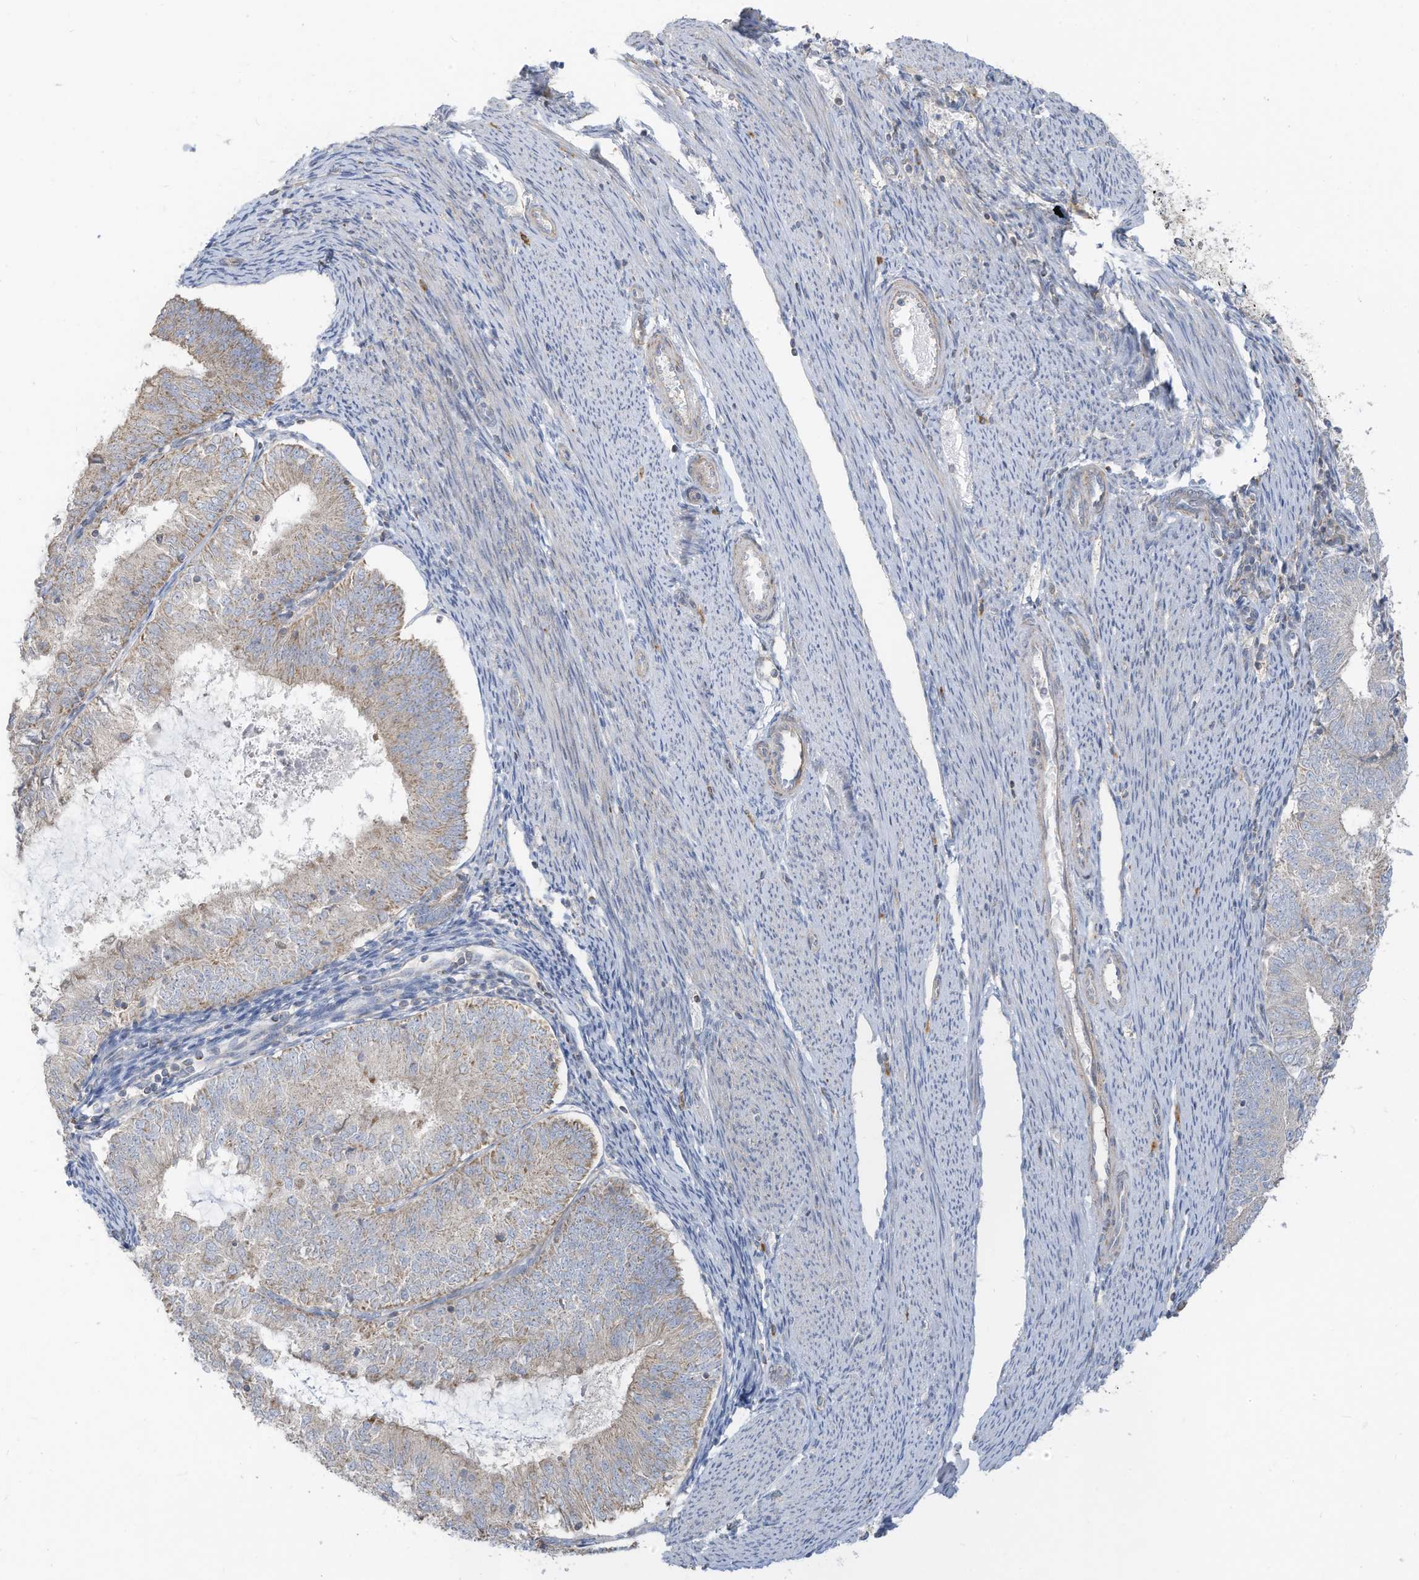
{"staining": {"intensity": "weak", "quantity": "<25%", "location": "cytoplasmic/membranous"}, "tissue": "endometrial cancer", "cell_type": "Tumor cells", "image_type": "cancer", "snomed": [{"axis": "morphology", "description": "Adenocarcinoma, NOS"}, {"axis": "topography", "description": "Endometrium"}], "caption": "IHC image of neoplastic tissue: human endometrial adenocarcinoma stained with DAB reveals no significant protein expression in tumor cells.", "gene": "GTPBP2", "patient": {"sex": "female", "age": 57}}